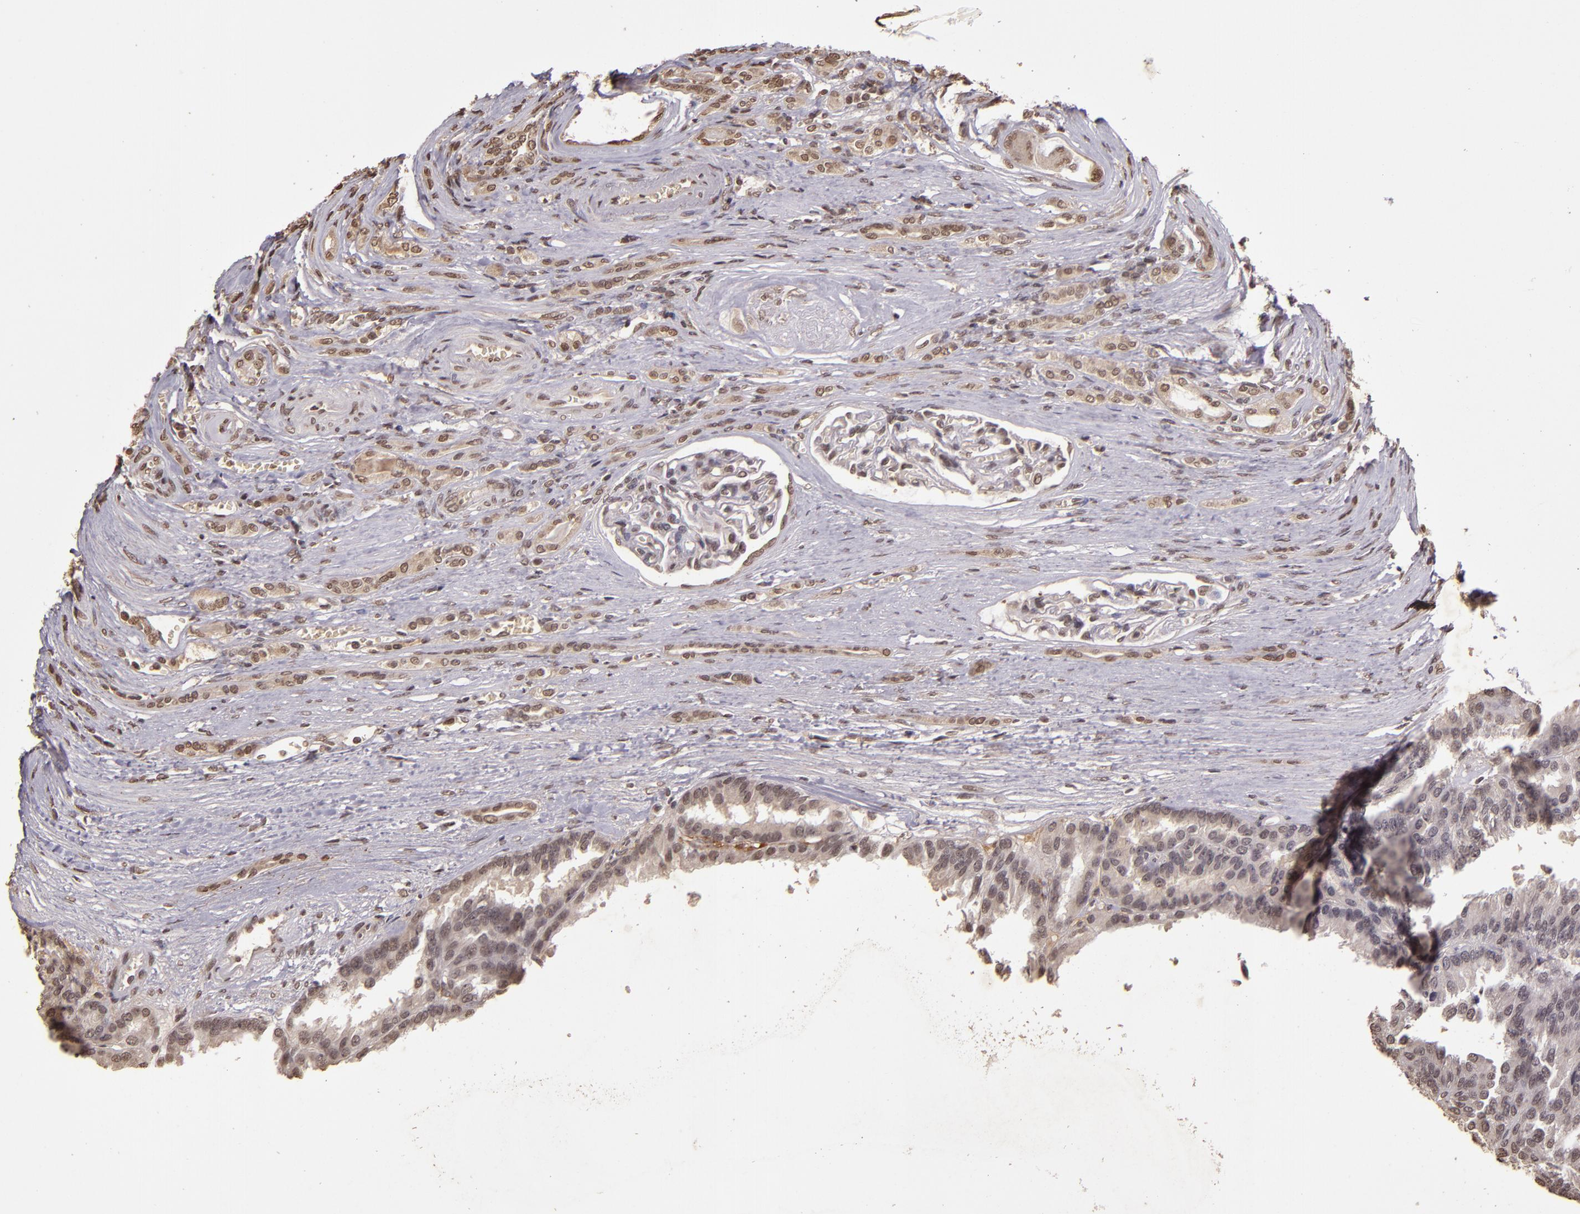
{"staining": {"intensity": "weak", "quantity": ">75%", "location": "cytoplasmic/membranous,nuclear"}, "tissue": "renal cancer", "cell_type": "Tumor cells", "image_type": "cancer", "snomed": [{"axis": "morphology", "description": "Adenocarcinoma, NOS"}, {"axis": "topography", "description": "Kidney"}], "caption": "Human adenocarcinoma (renal) stained with a protein marker exhibits weak staining in tumor cells.", "gene": "CUL1", "patient": {"sex": "male", "age": 46}}